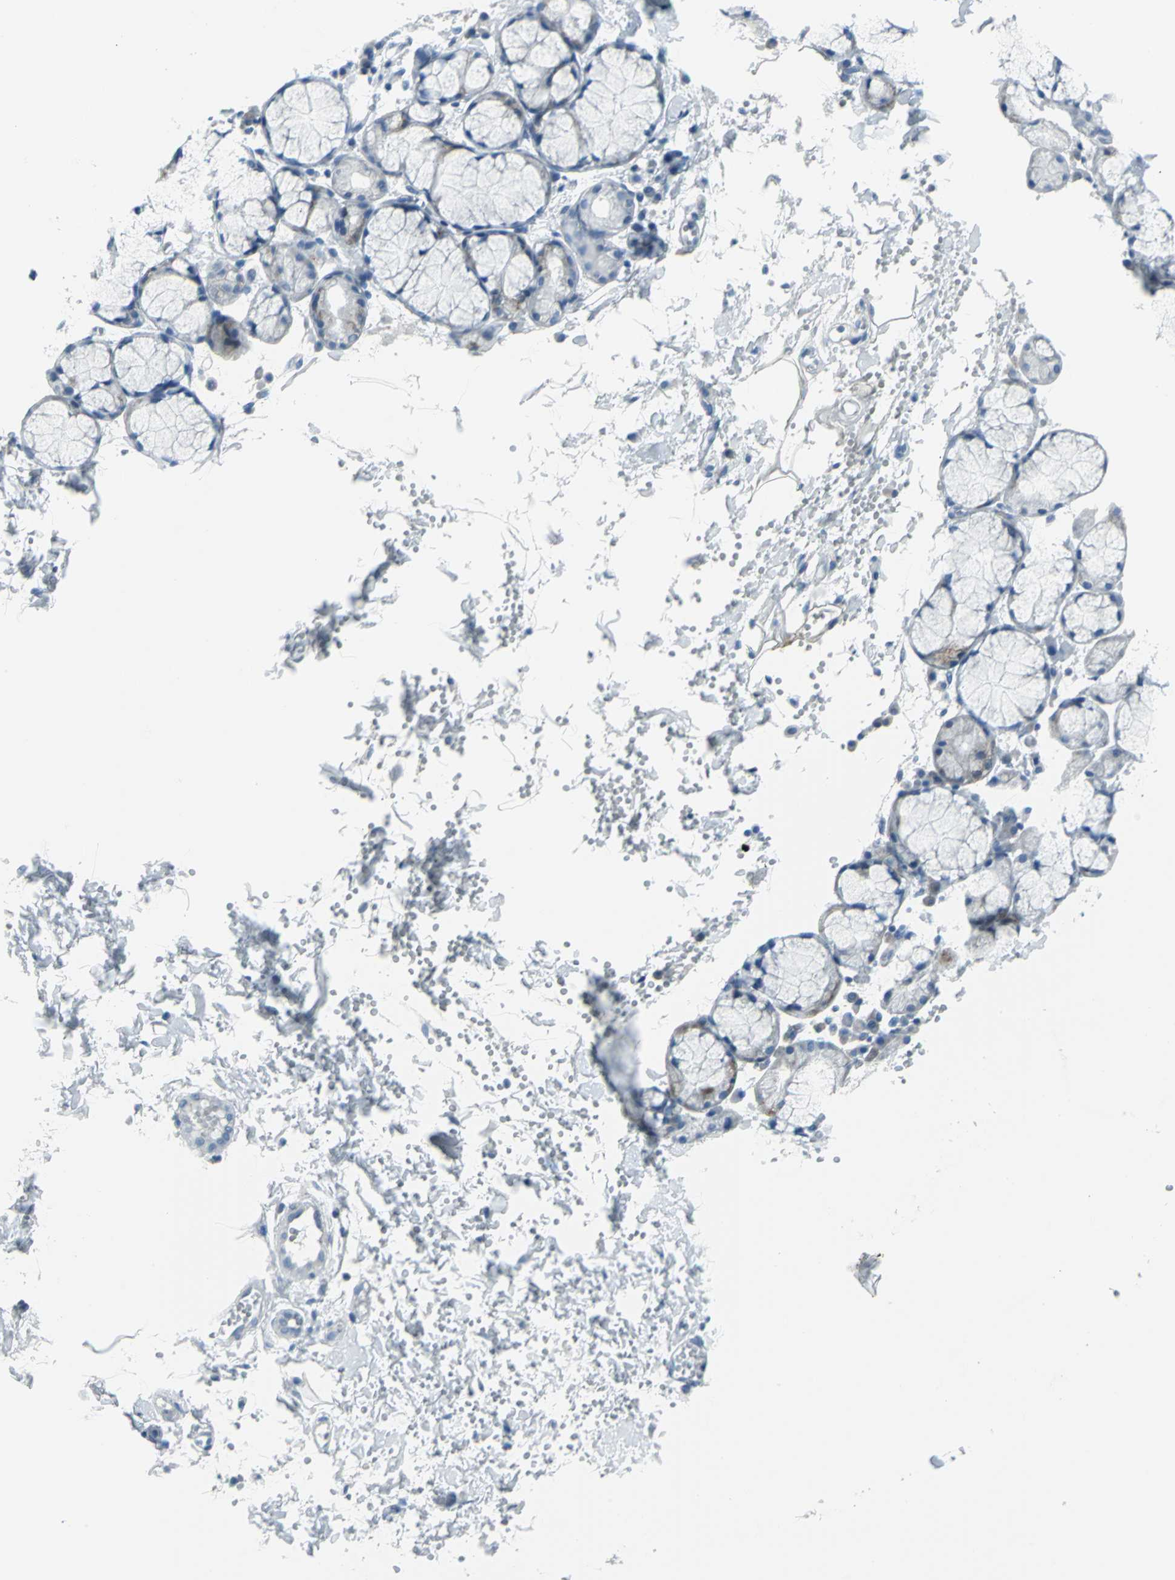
{"staining": {"intensity": "weak", "quantity": "<25%", "location": "cytoplasmic/membranous"}, "tissue": "salivary gland", "cell_type": "Glandular cells", "image_type": "normal", "snomed": [{"axis": "morphology", "description": "Normal tissue, NOS"}, {"axis": "topography", "description": "Skeletal muscle"}, {"axis": "topography", "description": "Oral tissue"}, {"axis": "topography", "description": "Salivary gland"}, {"axis": "topography", "description": "Peripheral nerve tissue"}], "caption": "High magnification brightfield microscopy of benign salivary gland stained with DAB (brown) and counterstained with hematoxylin (blue): glandular cells show no significant expression.", "gene": "DNAI2", "patient": {"sex": "male", "age": 54}}